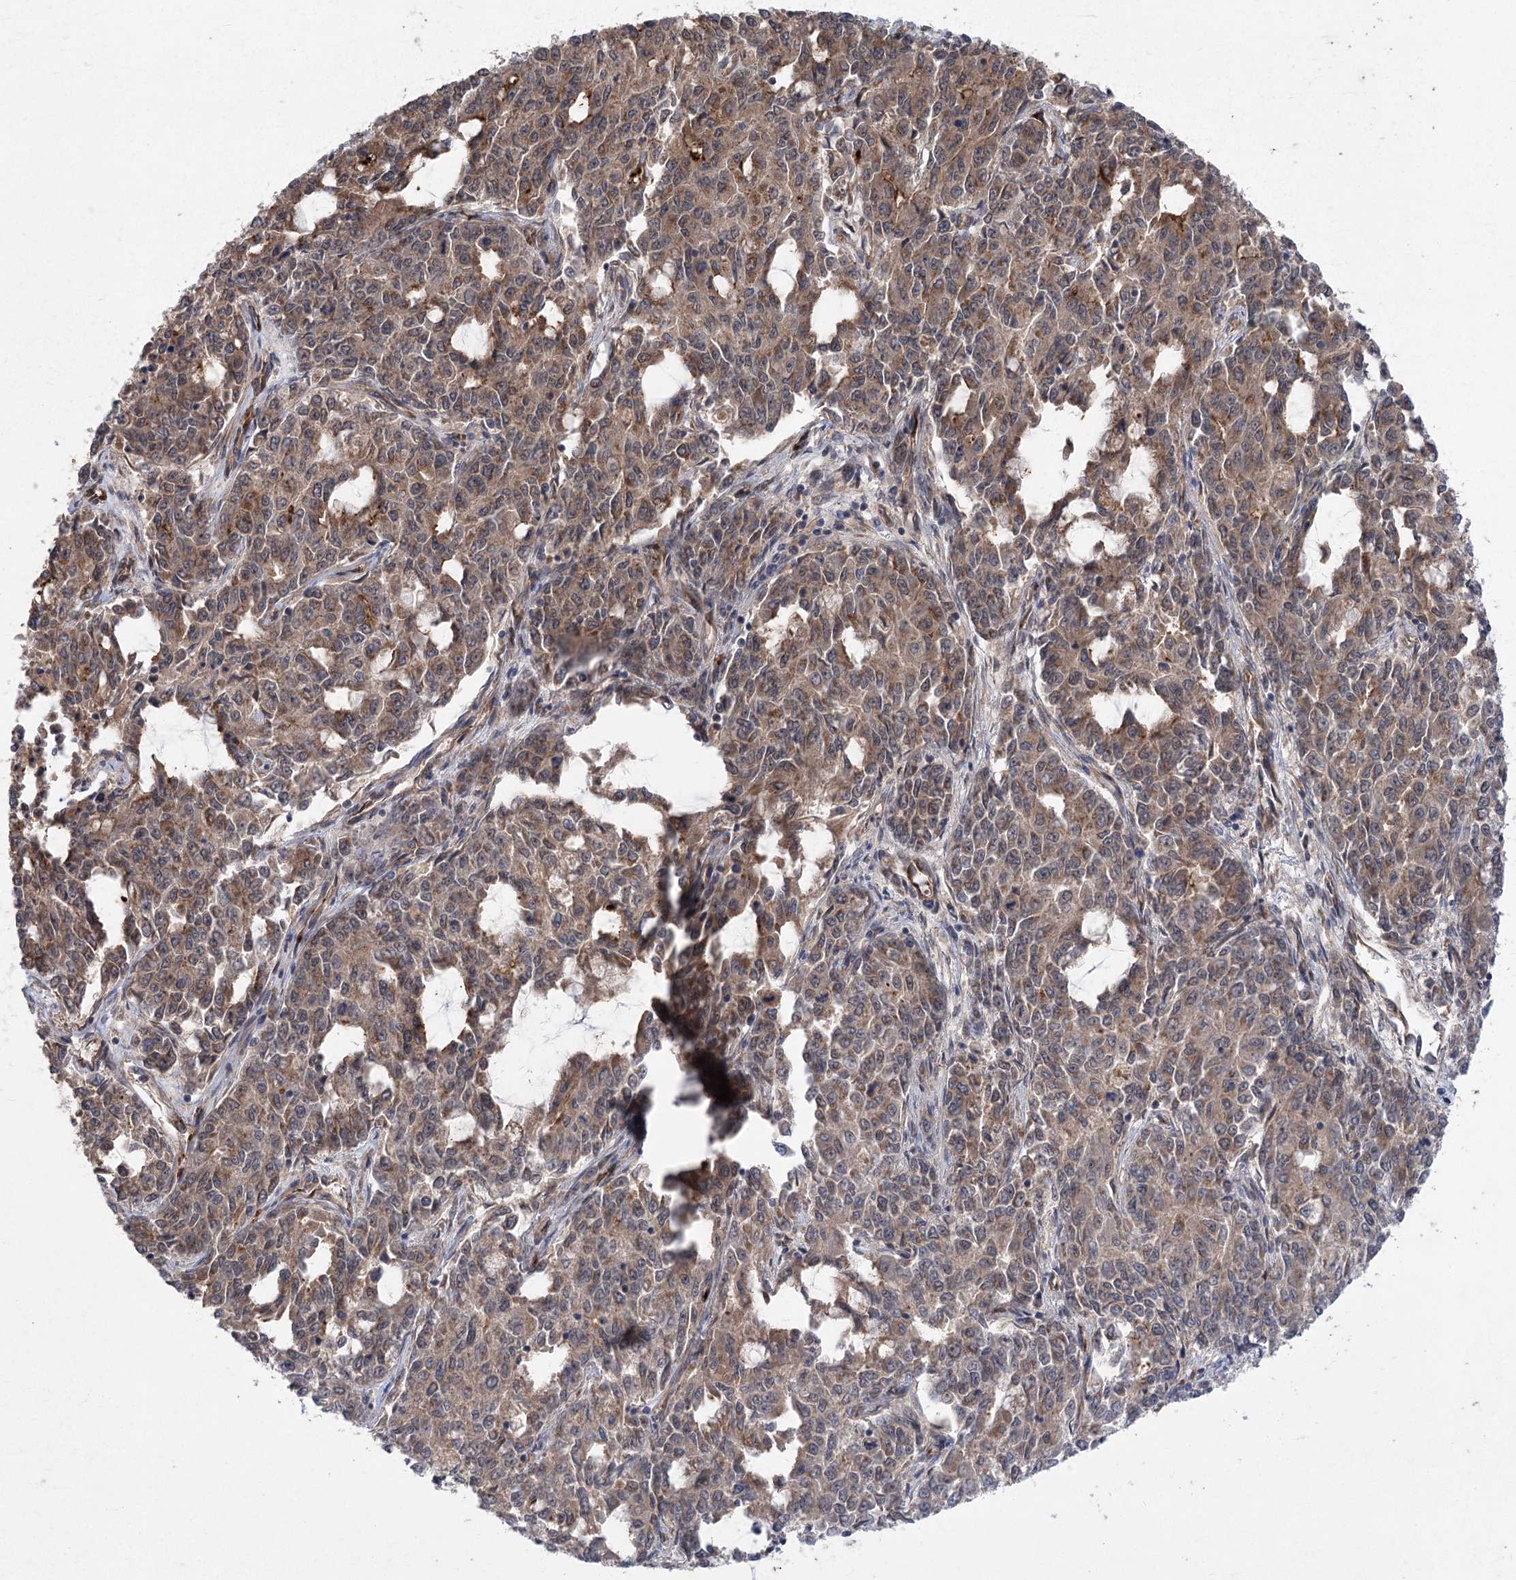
{"staining": {"intensity": "moderate", "quantity": ">75%", "location": "cytoplasmic/membranous"}, "tissue": "endometrial cancer", "cell_type": "Tumor cells", "image_type": "cancer", "snomed": [{"axis": "morphology", "description": "Adenocarcinoma, NOS"}, {"axis": "topography", "description": "Endometrium"}], "caption": "Endometrial cancer (adenocarcinoma) stained for a protein (brown) exhibits moderate cytoplasmic/membranous positive staining in approximately >75% of tumor cells.", "gene": "METTL24", "patient": {"sex": "female", "age": 50}}